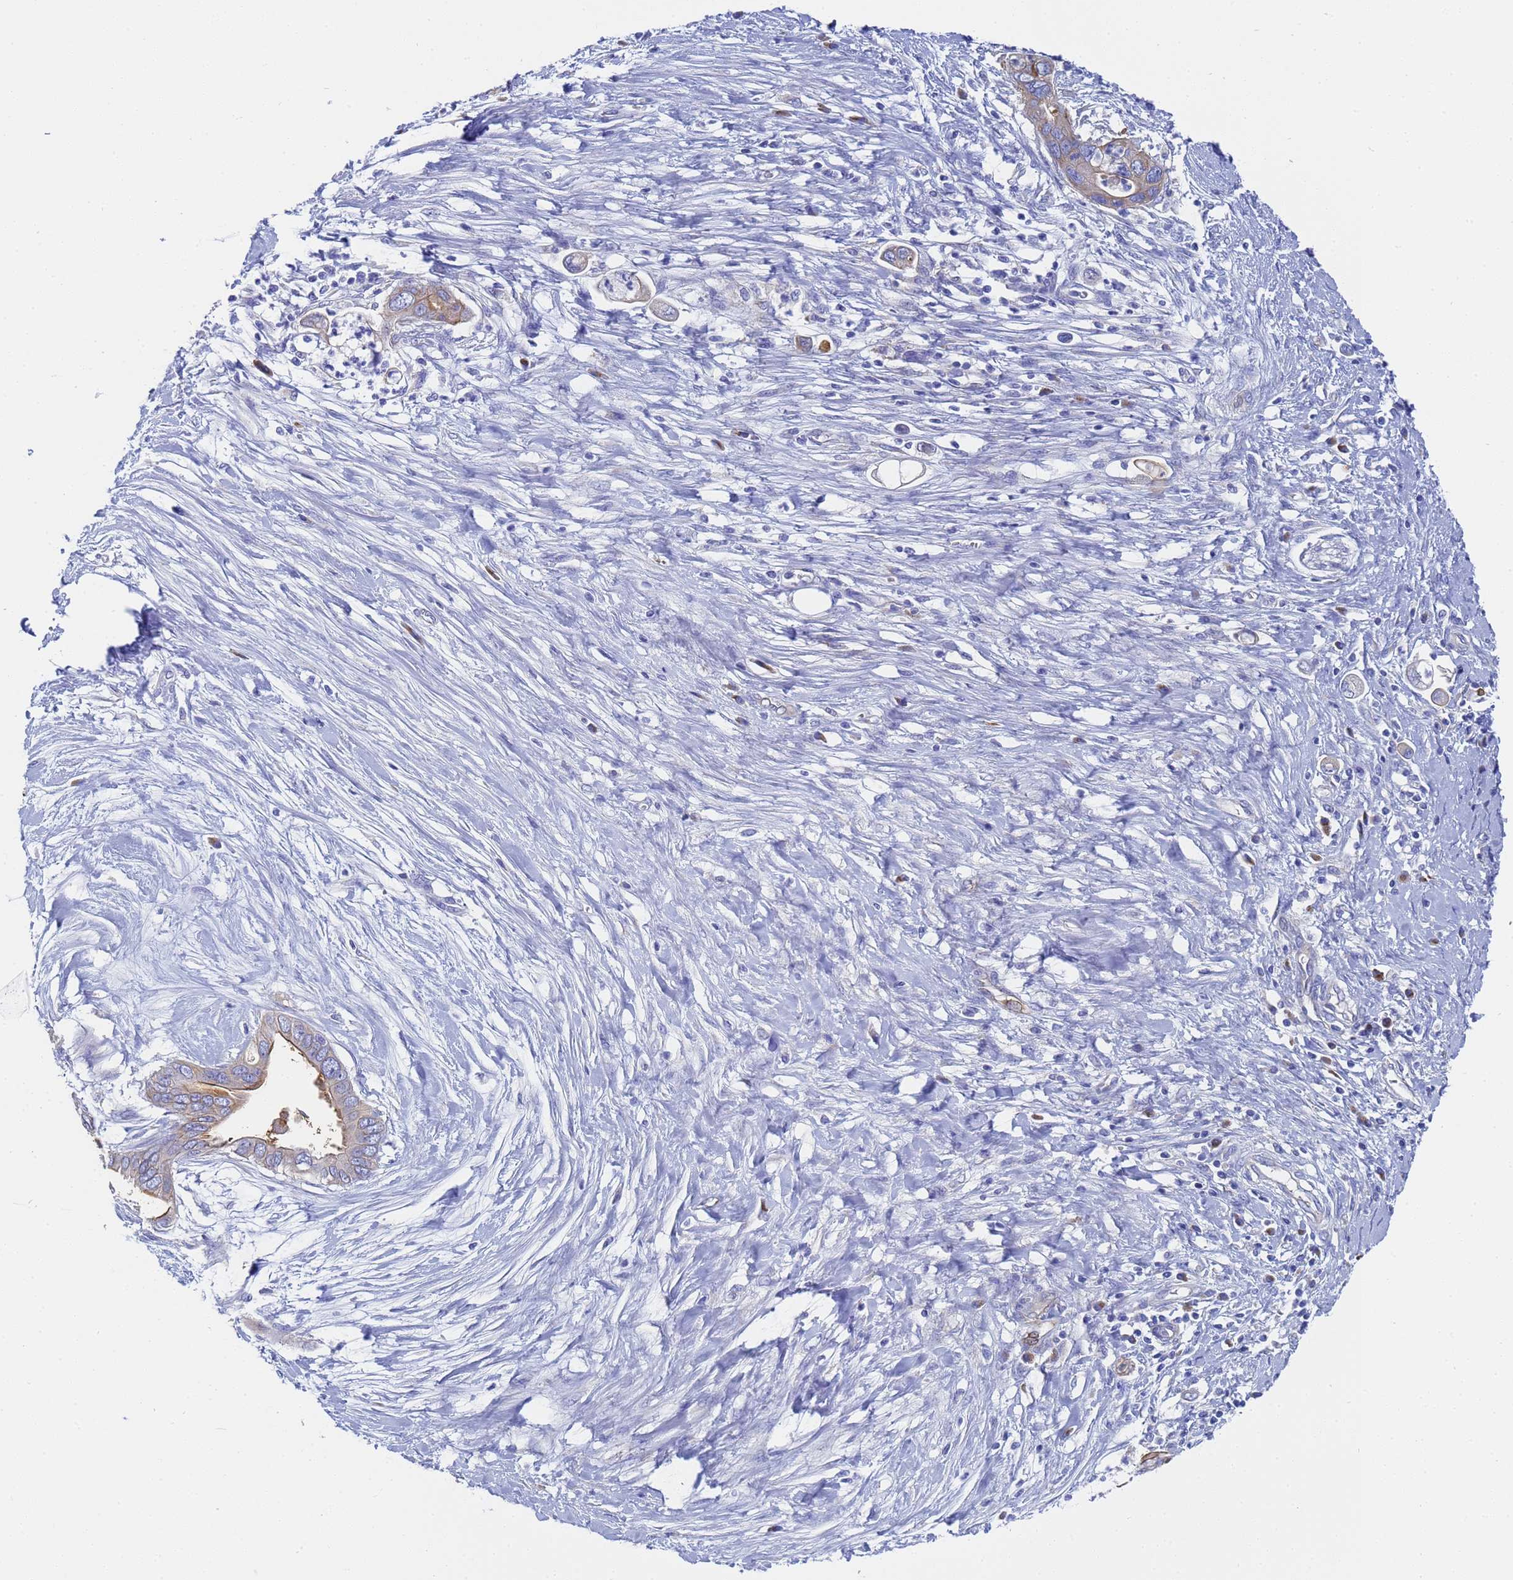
{"staining": {"intensity": "moderate", "quantity": "25%-75%", "location": "cytoplasmic/membranous"}, "tissue": "pancreatic cancer", "cell_type": "Tumor cells", "image_type": "cancer", "snomed": [{"axis": "morphology", "description": "Adenocarcinoma, NOS"}, {"axis": "topography", "description": "Pancreas"}], "caption": "The histopathology image exhibits immunohistochemical staining of adenocarcinoma (pancreatic). There is moderate cytoplasmic/membranous expression is appreciated in approximately 25%-75% of tumor cells. (Brightfield microscopy of DAB IHC at high magnification).", "gene": "TM4SF4", "patient": {"sex": "male", "age": 75}}